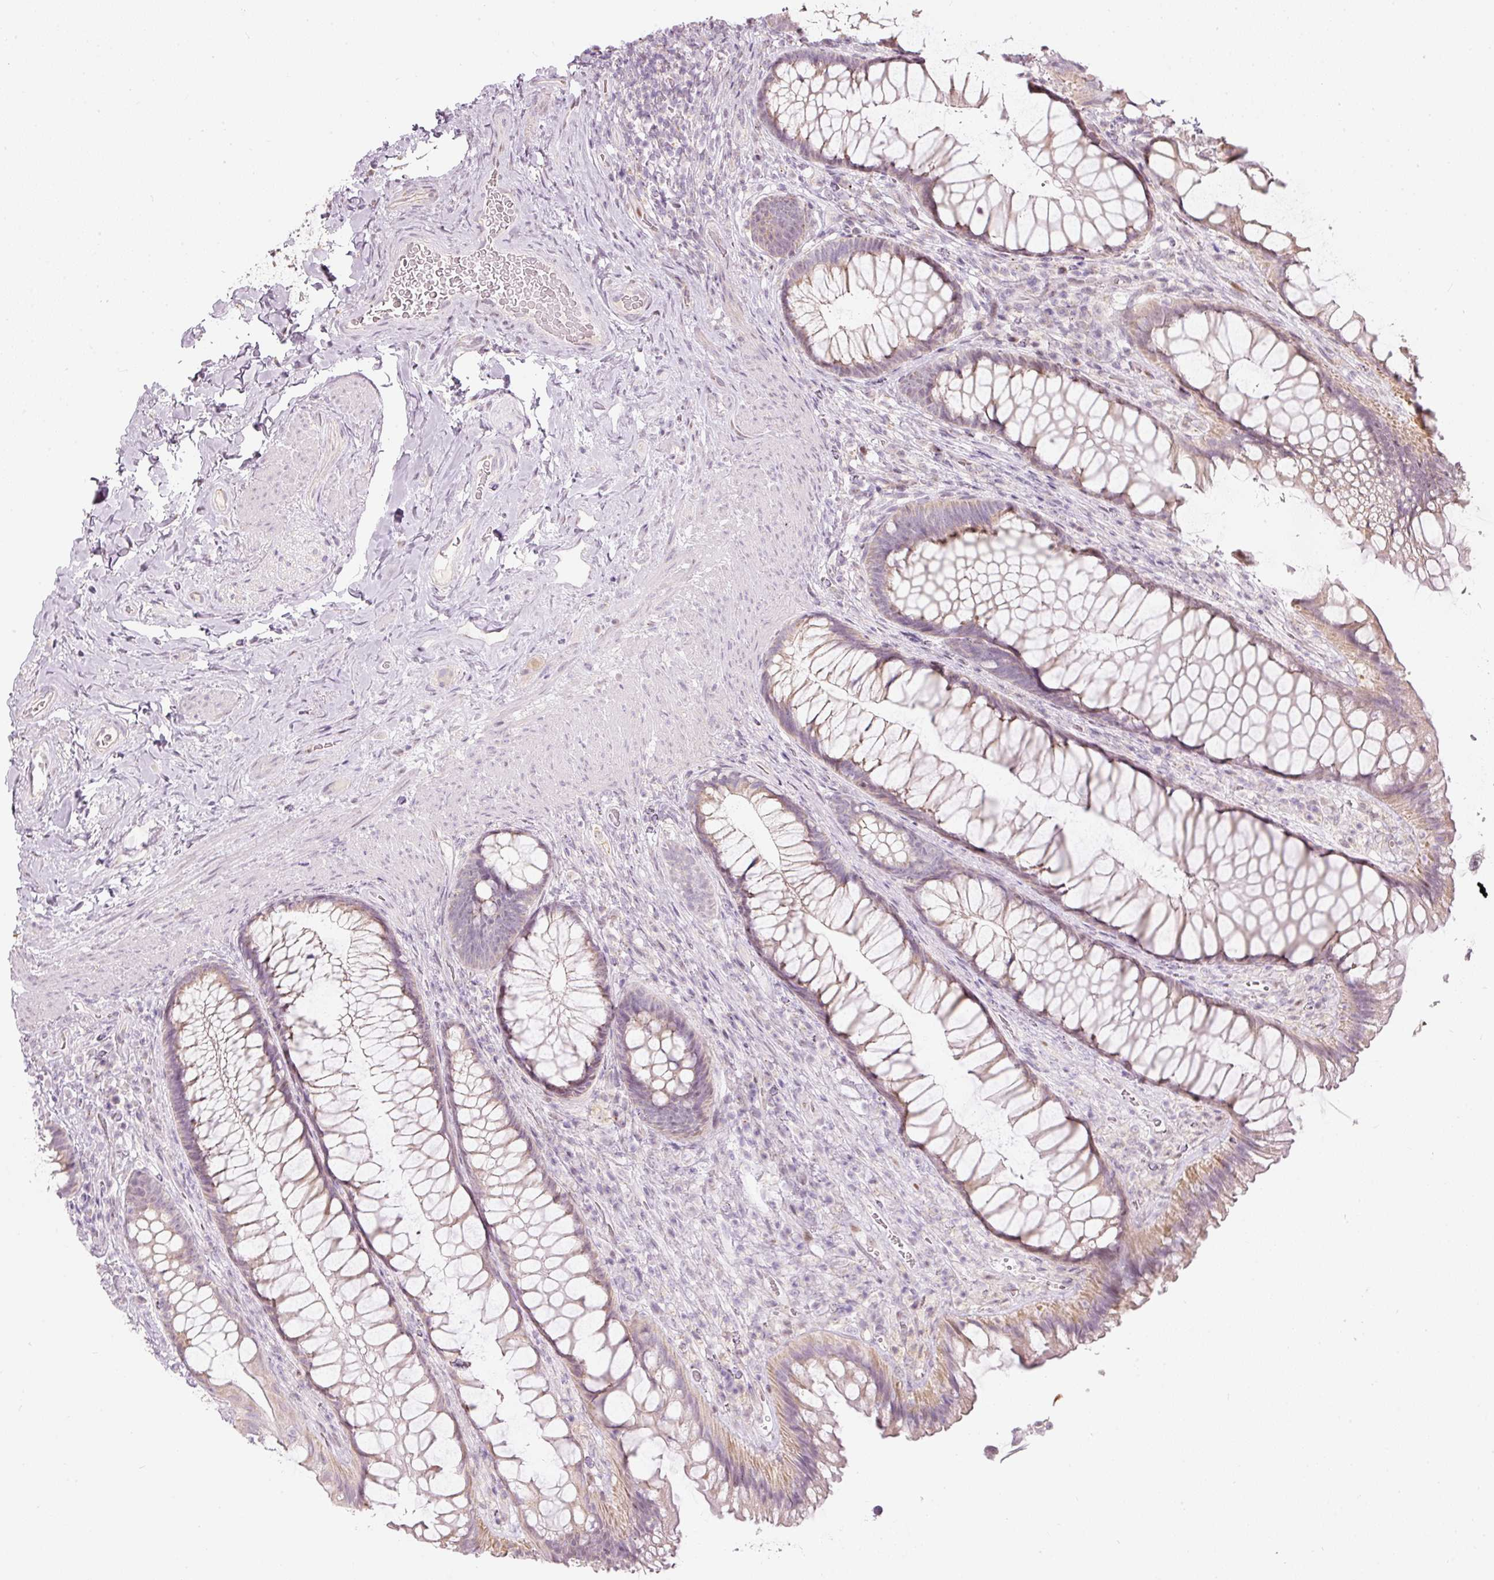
{"staining": {"intensity": "weak", "quantity": "25%-75%", "location": "cytoplasmic/membranous"}, "tissue": "rectum", "cell_type": "Glandular cells", "image_type": "normal", "snomed": [{"axis": "morphology", "description": "Normal tissue, NOS"}, {"axis": "topography", "description": "Rectum"}], "caption": "Immunohistochemical staining of normal rectum demonstrates weak cytoplasmic/membranous protein staining in approximately 25%-75% of glandular cells.", "gene": "RNF39", "patient": {"sex": "male", "age": 53}}